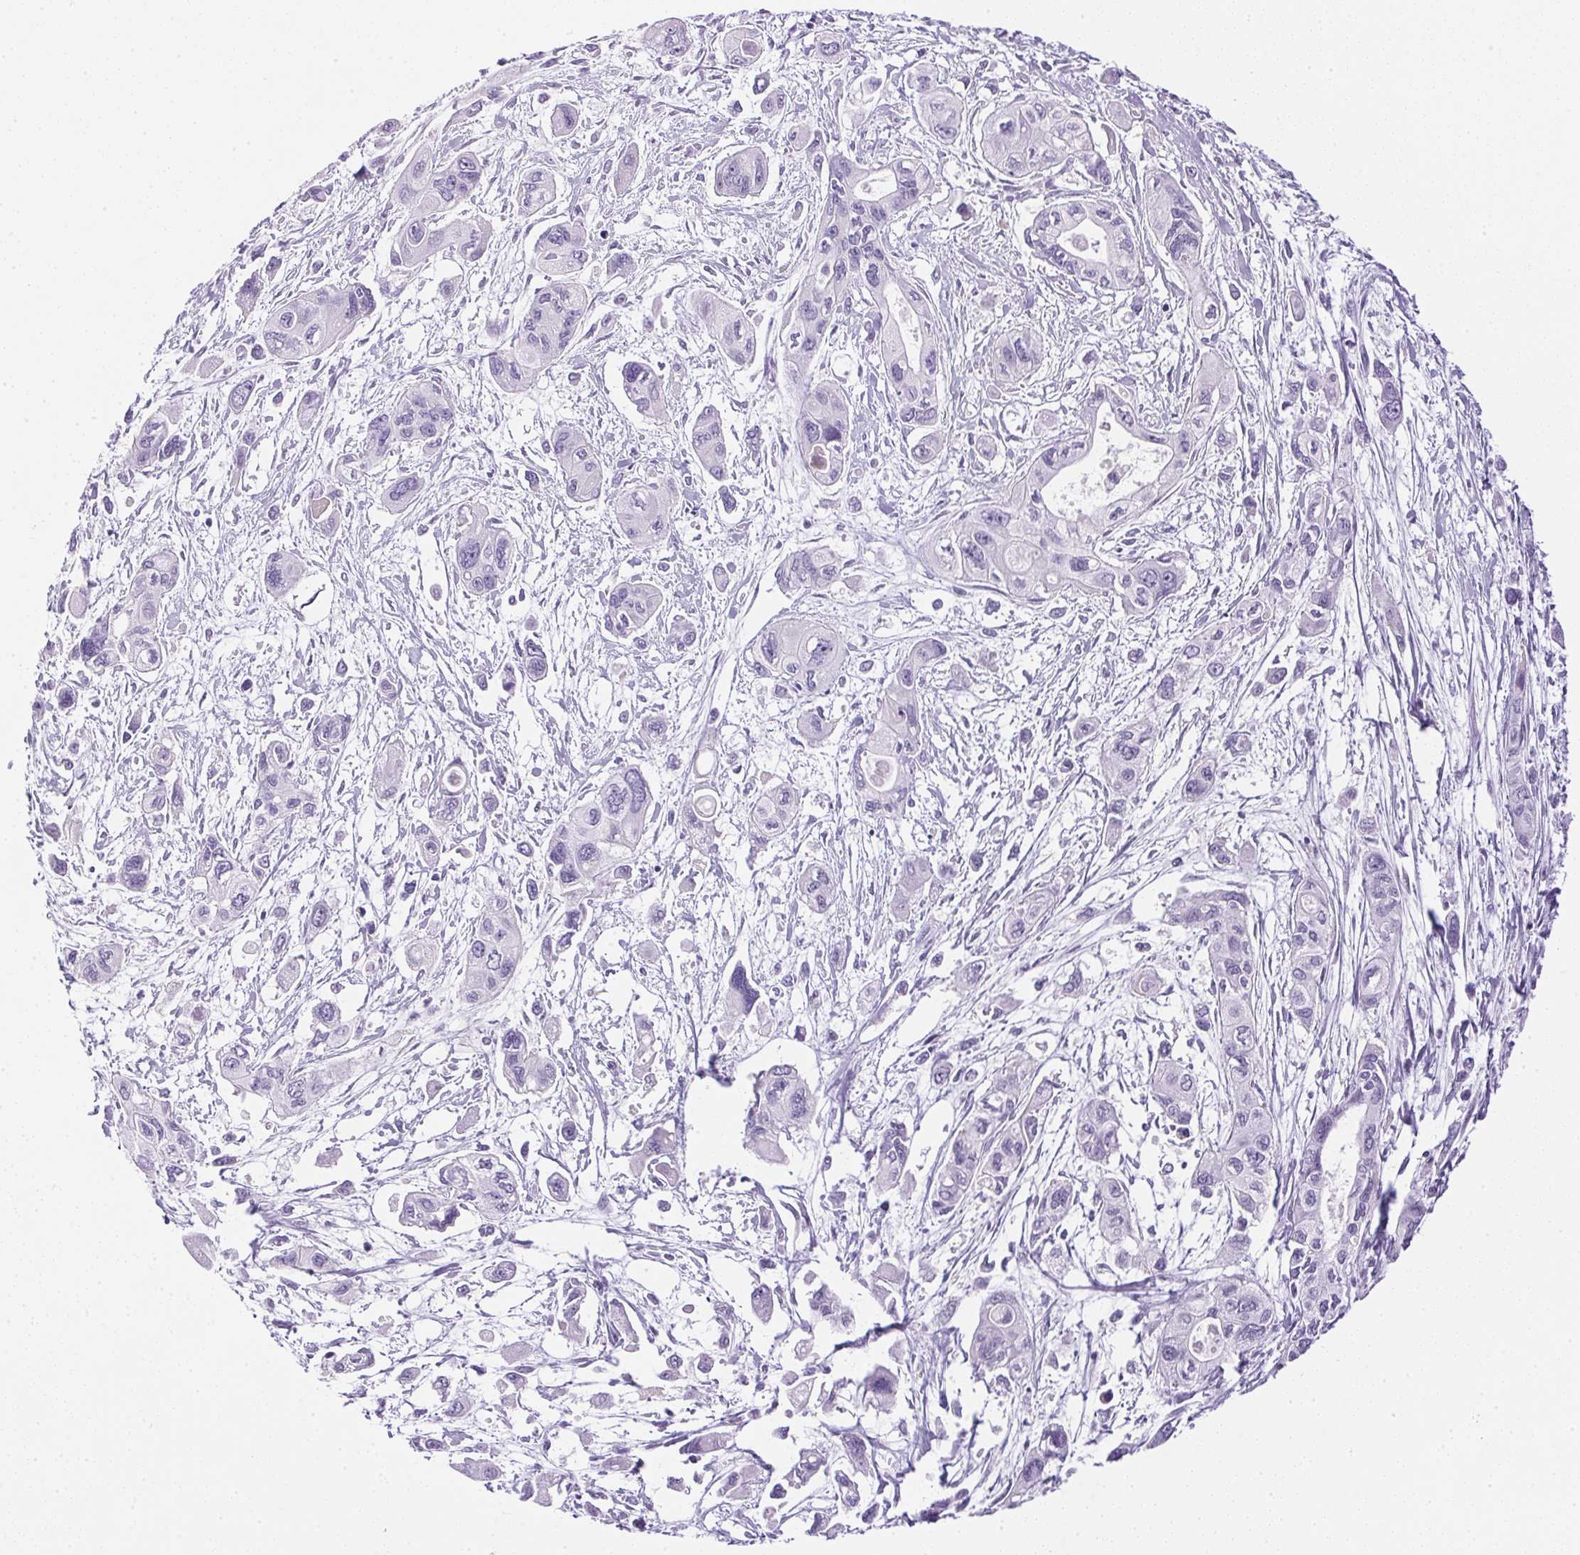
{"staining": {"intensity": "negative", "quantity": "none", "location": "none"}, "tissue": "pancreatic cancer", "cell_type": "Tumor cells", "image_type": "cancer", "snomed": [{"axis": "morphology", "description": "Adenocarcinoma, NOS"}, {"axis": "topography", "description": "Pancreas"}], "caption": "Tumor cells show no significant expression in adenocarcinoma (pancreatic).", "gene": "CTRL", "patient": {"sex": "female", "age": 47}}